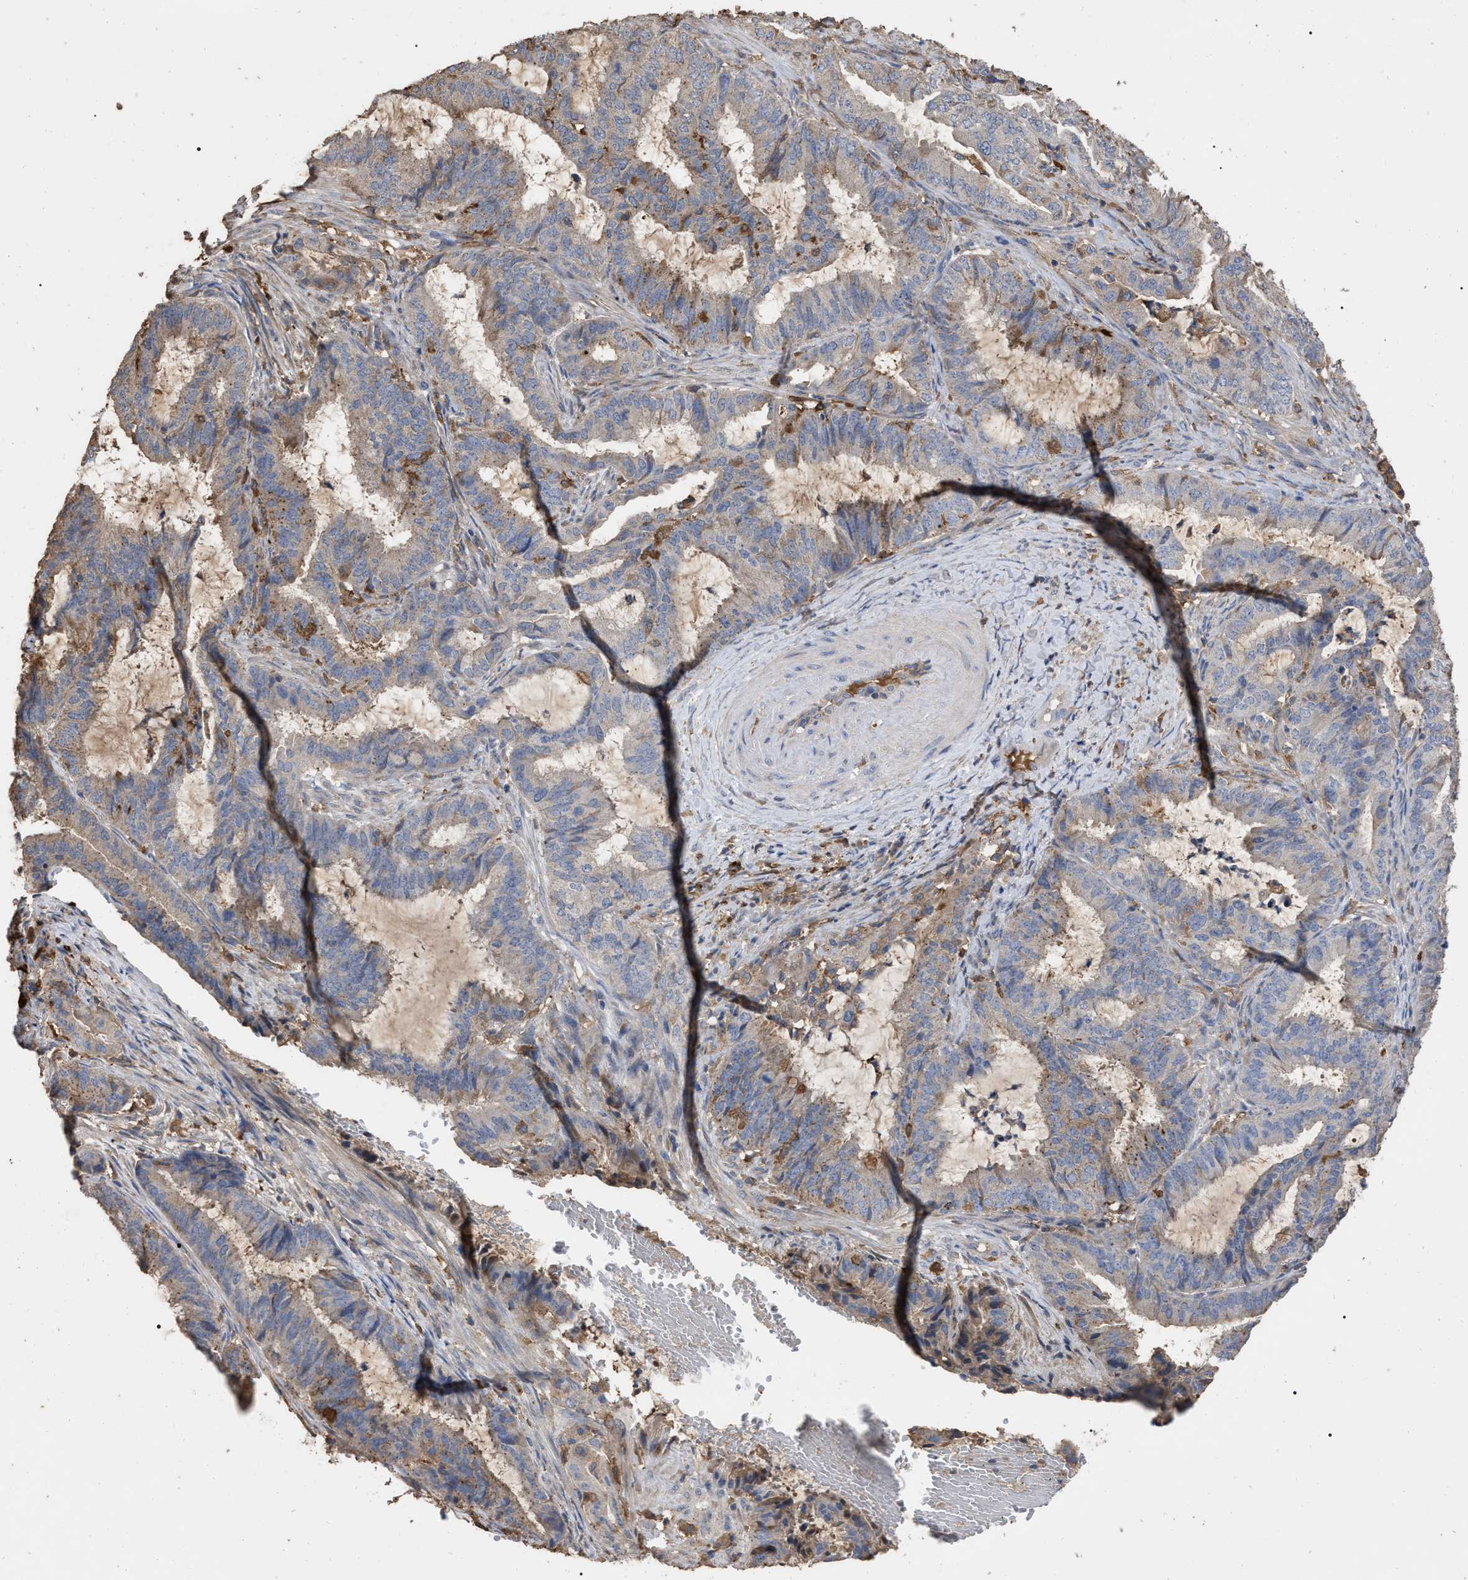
{"staining": {"intensity": "moderate", "quantity": "<25%", "location": "cytoplasmic/membranous"}, "tissue": "endometrial cancer", "cell_type": "Tumor cells", "image_type": "cancer", "snomed": [{"axis": "morphology", "description": "Adenocarcinoma, NOS"}, {"axis": "topography", "description": "Endometrium"}], "caption": "Immunohistochemical staining of human endometrial adenocarcinoma reveals low levels of moderate cytoplasmic/membranous expression in approximately <25% of tumor cells. (DAB (3,3'-diaminobenzidine) IHC, brown staining for protein, blue staining for nuclei).", "gene": "GPR179", "patient": {"sex": "female", "age": 51}}